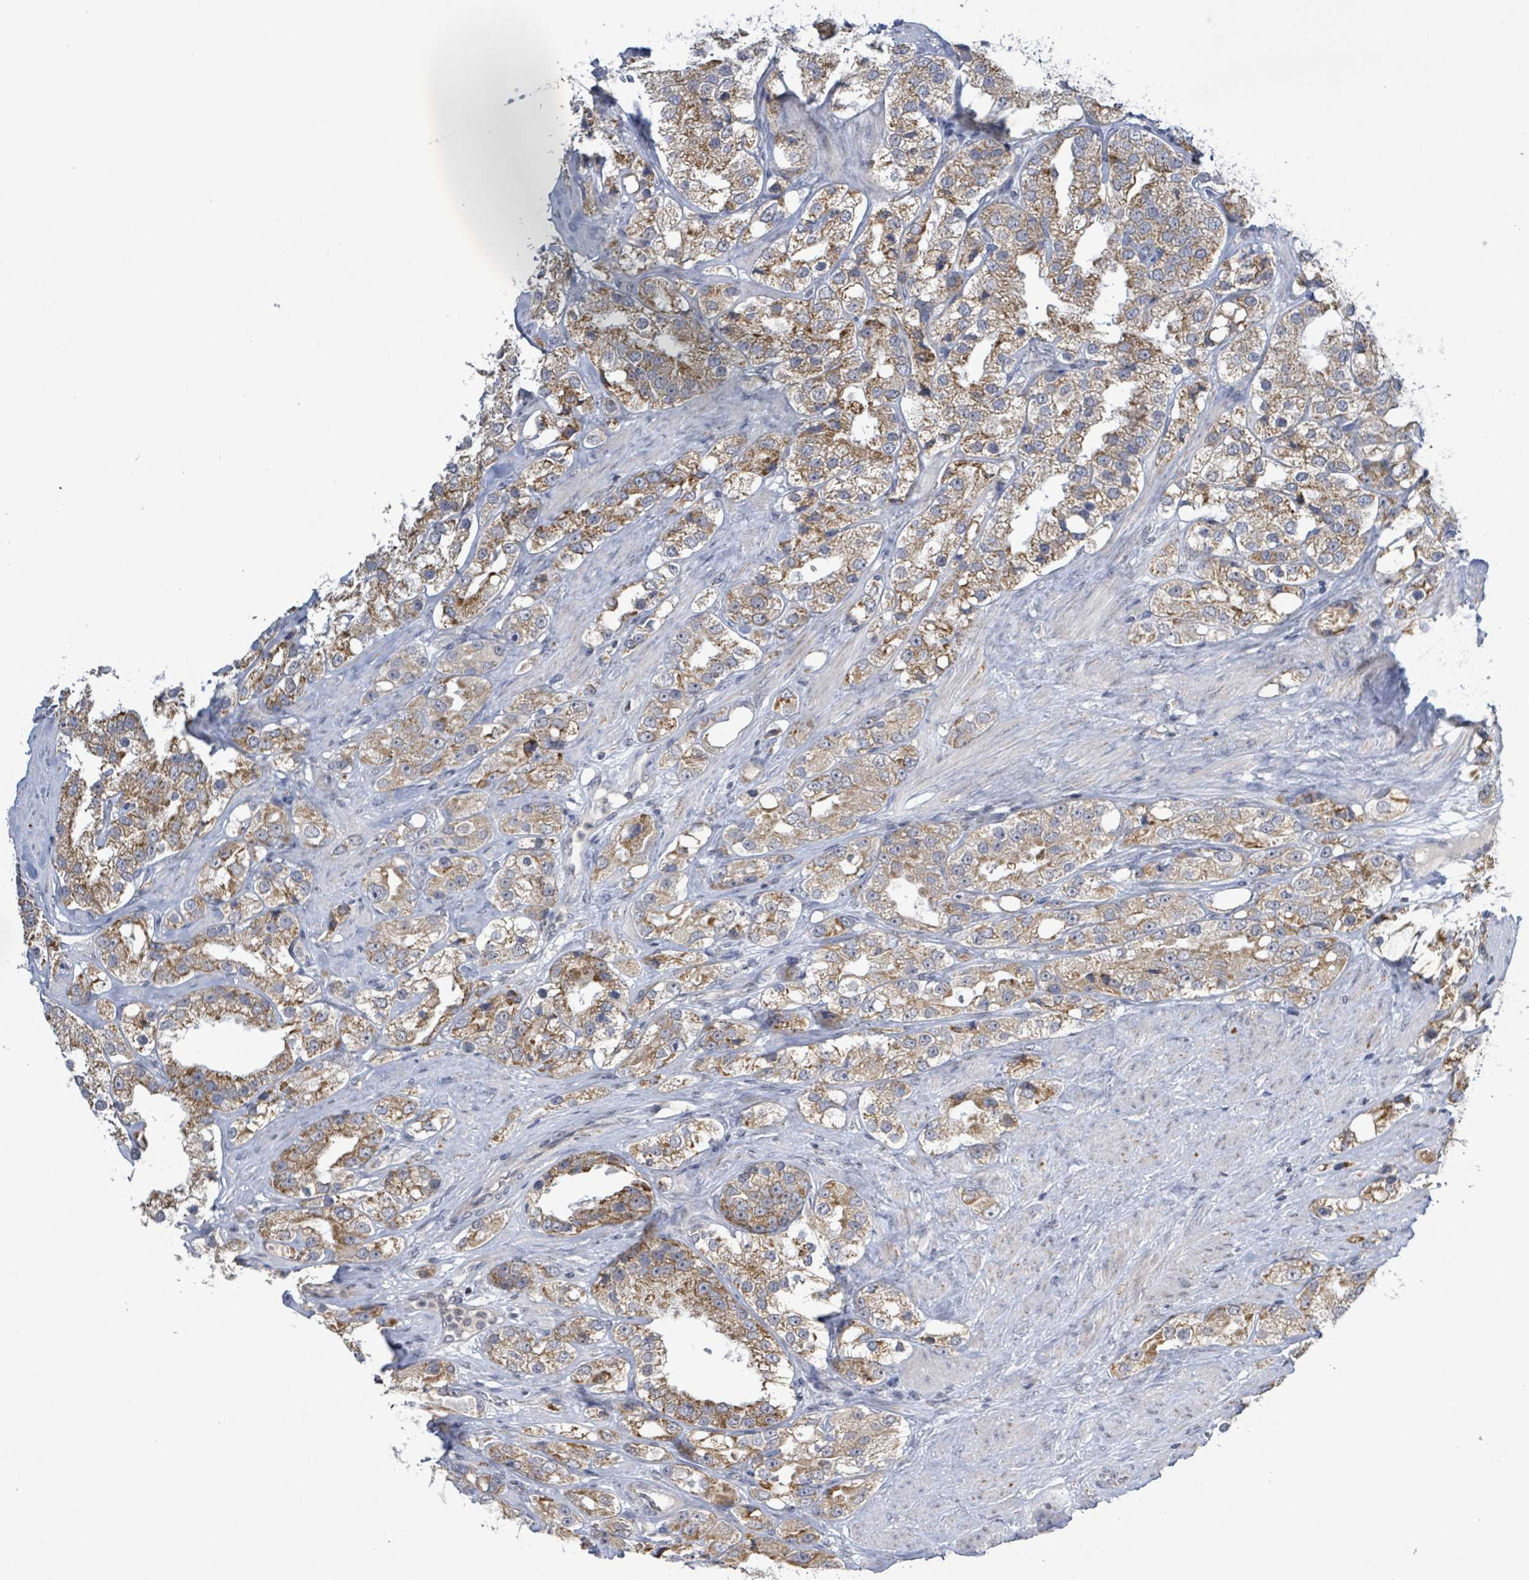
{"staining": {"intensity": "moderate", "quantity": ">75%", "location": "cytoplasmic/membranous"}, "tissue": "prostate cancer", "cell_type": "Tumor cells", "image_type": "cancer", "snomed": [{"axis": "morphology", "description": "Adenocarcinoma, NOS"}, {"axis": "topography", "description": "Prostate"}], "caption": "About >75% of tumor cells in prostate adenocarcinoma display moderate cytoplasmic/membranous protein staining as visualized by brown immunohistochemical staining.", "gene": "COQ10B", "patient": {"sex": "male", "age": 79}}